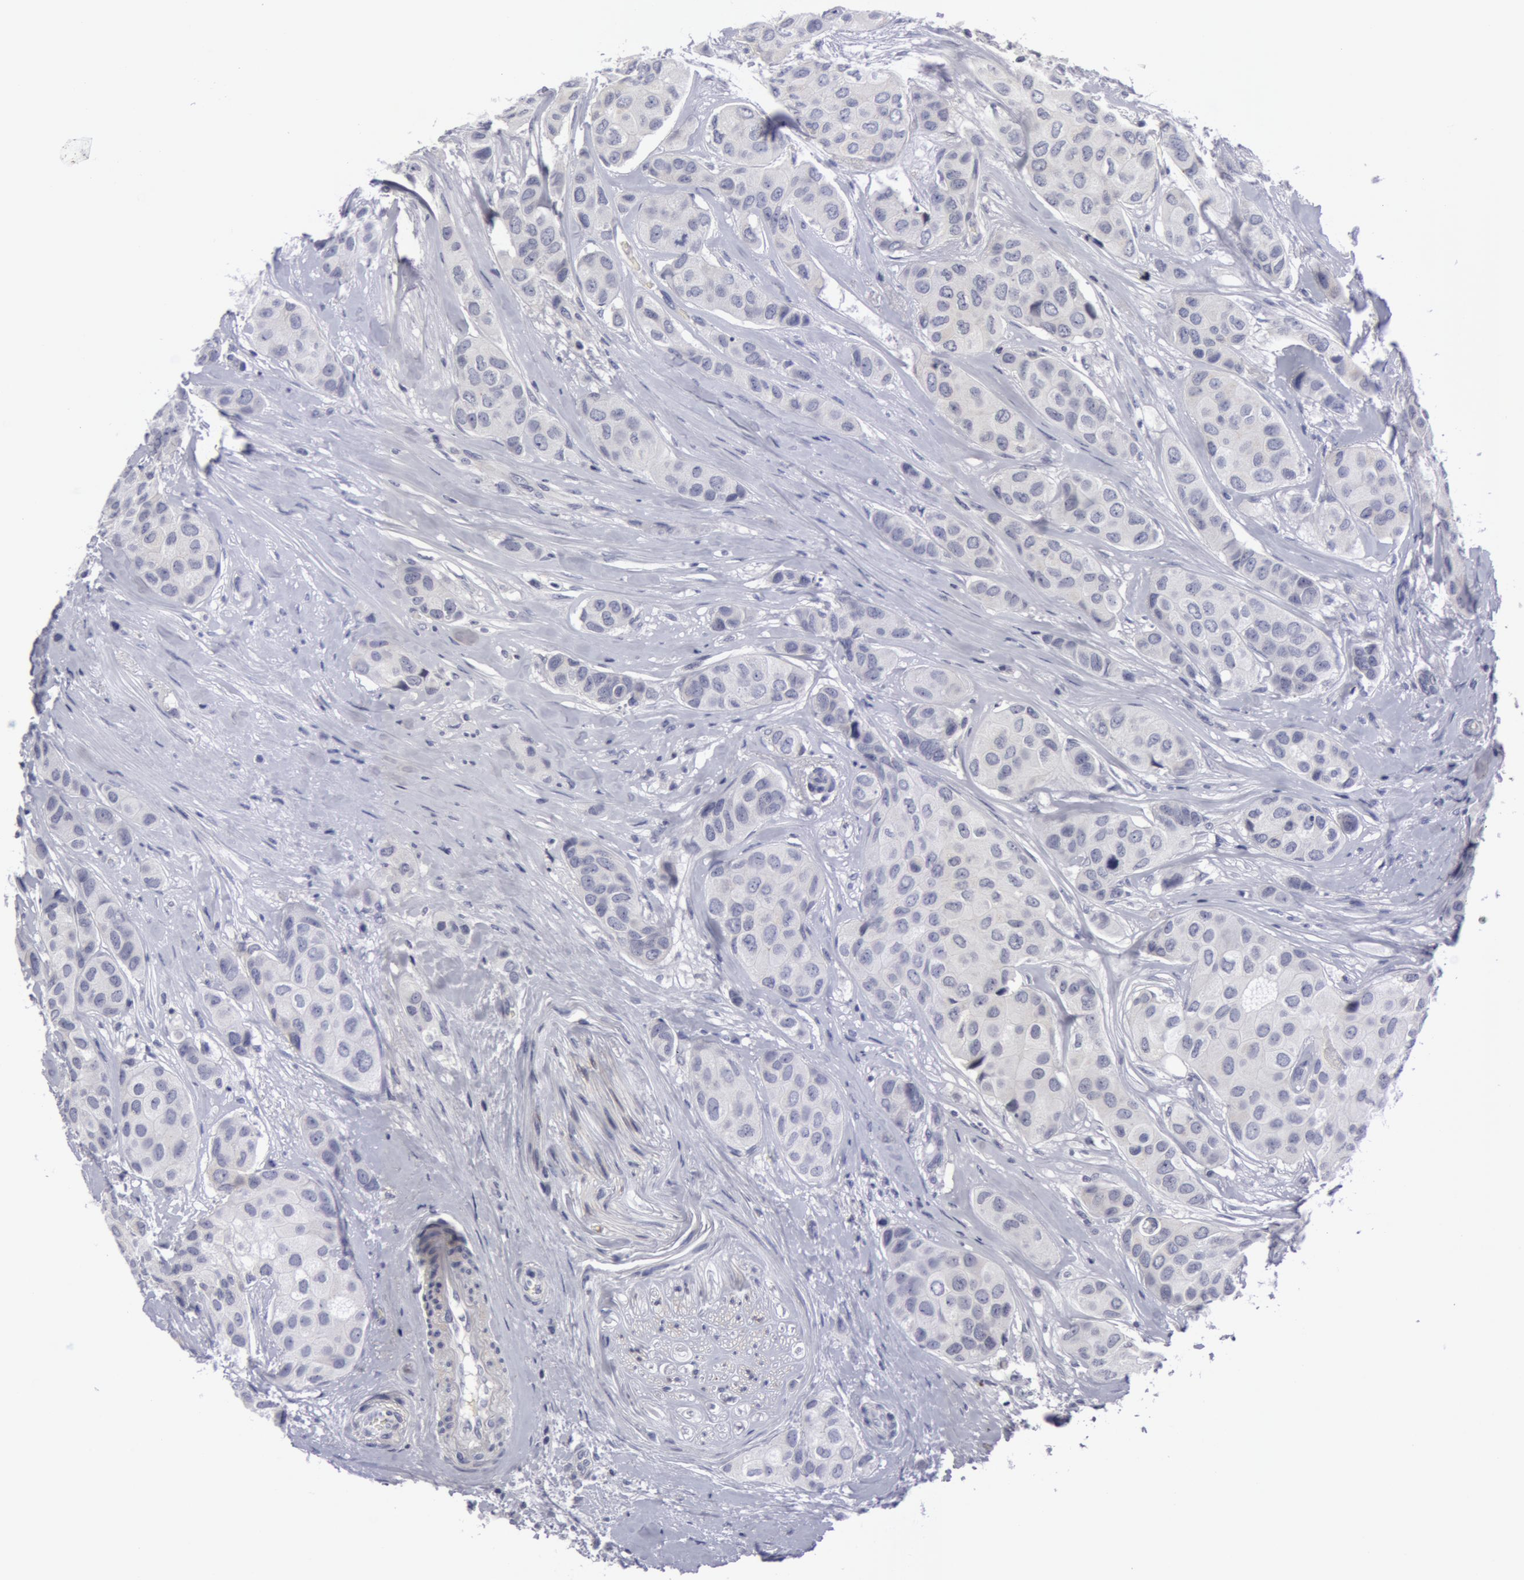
{"staining": {"intensity": "negative", "quantity": "none", "location": "none"}, "tissue": "breast cancer", "cell_type": "Tumor cells", "image_type": "cancer", "snomed": [{"axis": "morphology", "description": "Duct carcinoma"}, {"axis": "topography", "description": "Breast"}], "caption": "An immunohistochemistry (IHC) photomicrograph of breast invasive ductal carcinoma is shown. There is no staining in tumor cells of breast invasive ductal carcinoma.", "gene": "NLGN4X", "patient": {"sex": "female", "age": 68}}